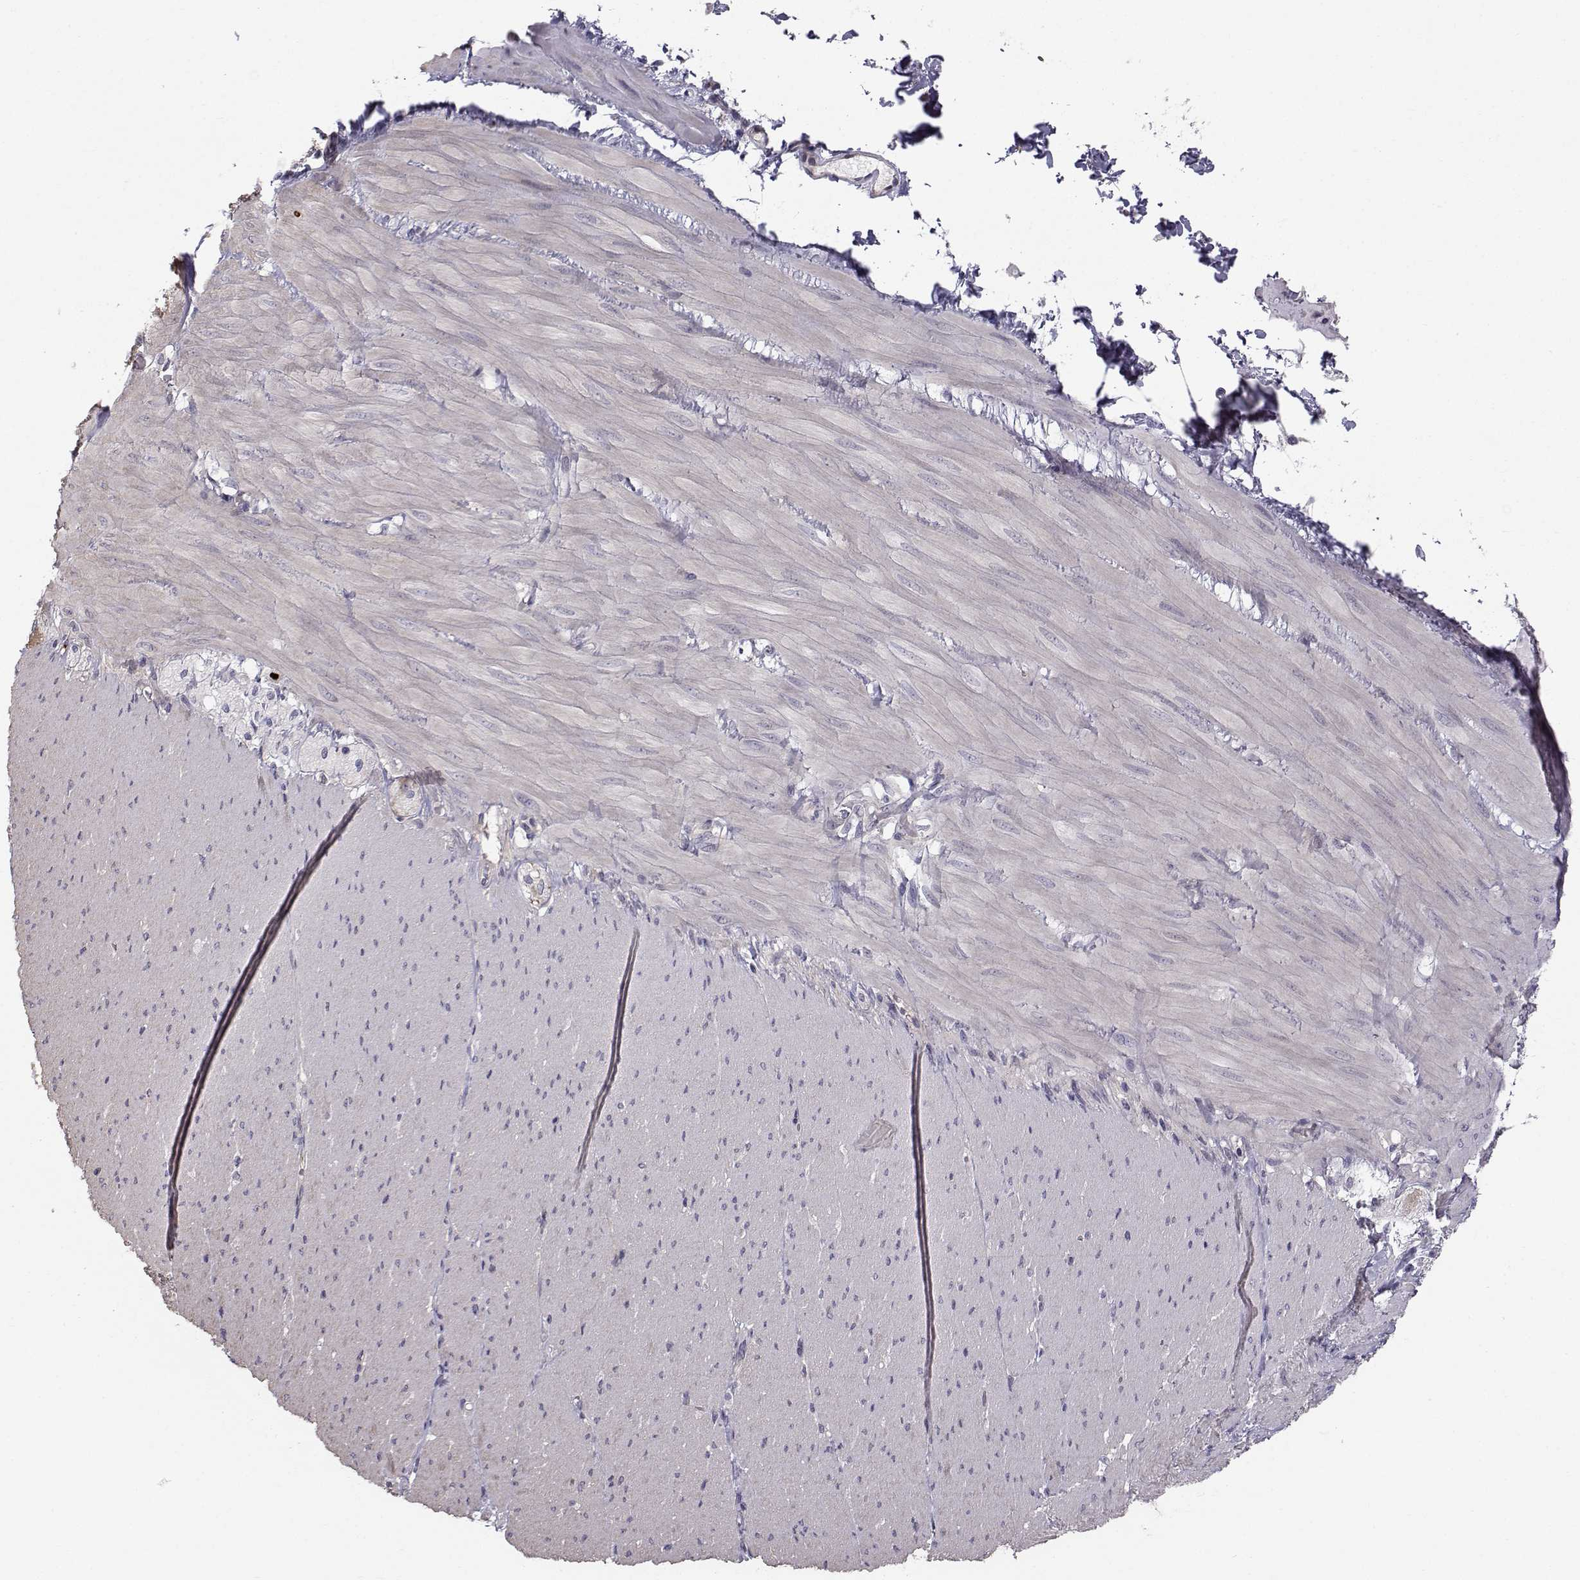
{"staining": {"intensity": "negative", "quantity": "none", "location": "none"}, "tissue": "soft tissue", "cell_type": "Fibroblasts", "image_type": "normal", "snomed": [{"axis": "morphology", "description": "Normal tissue, NOS"}, {"axis": "topography", "description": "Smooth muscle"}, {"axis": "topography", "description": "Duodenum"}, {"axis": "topography", "description": "Peripheral nerve tissue"}], "caption": "Immunohistochemistry histopathology image of benign soft tissue: soft tissue stained with DAB exhibits no significant protein staining in fibroblasts.", "gene": "HSP90AB1", "patient": {"sex": "female", "age": 61}}